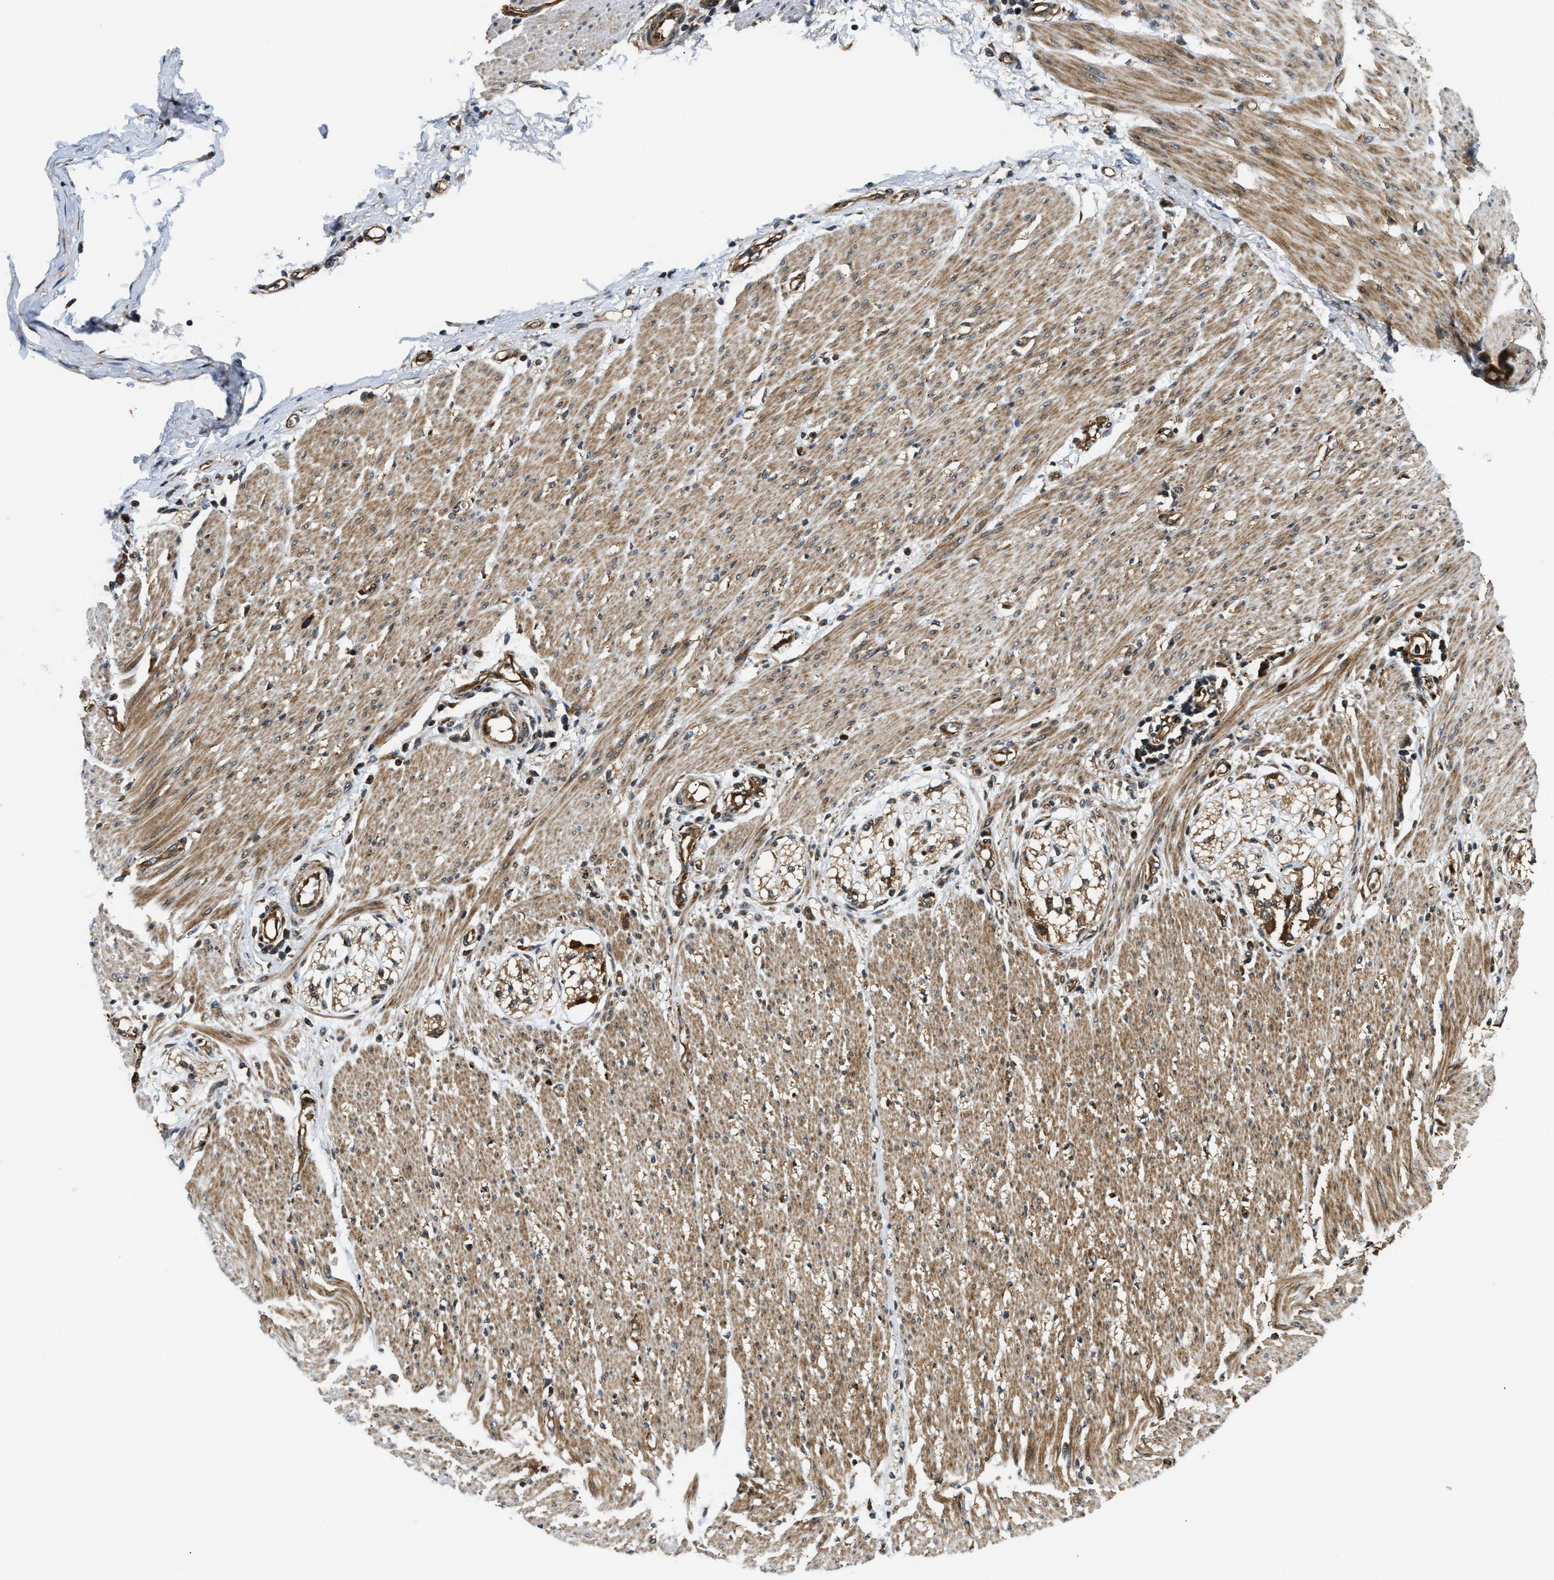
{"staining": {"intensity": "weak", "quantity": ">75%", "location": "cytoplasmic/membranous"}, "tissue": "adipose tissue", "cell_type": "Adipocytes", "image_type": "normal", "snomed": [{"axis": "morphology", "description": "Normal tissue, NOS"}, {"axis": "morphology", "description": "Adenocarcinoma, NOS"}, {"axis": "topography", "description": "Colon"}, {"axis": "topography", "description": "Peripheral nerve tissue"}], "caption": "Human adipose tissue stained with a brown dye exhibits weak cytoplasmic/membranous positive expression in approximately >75% of adipocytes.", "gene": "PNPLA8", "patient": {"sex": "male", "age": 14}}